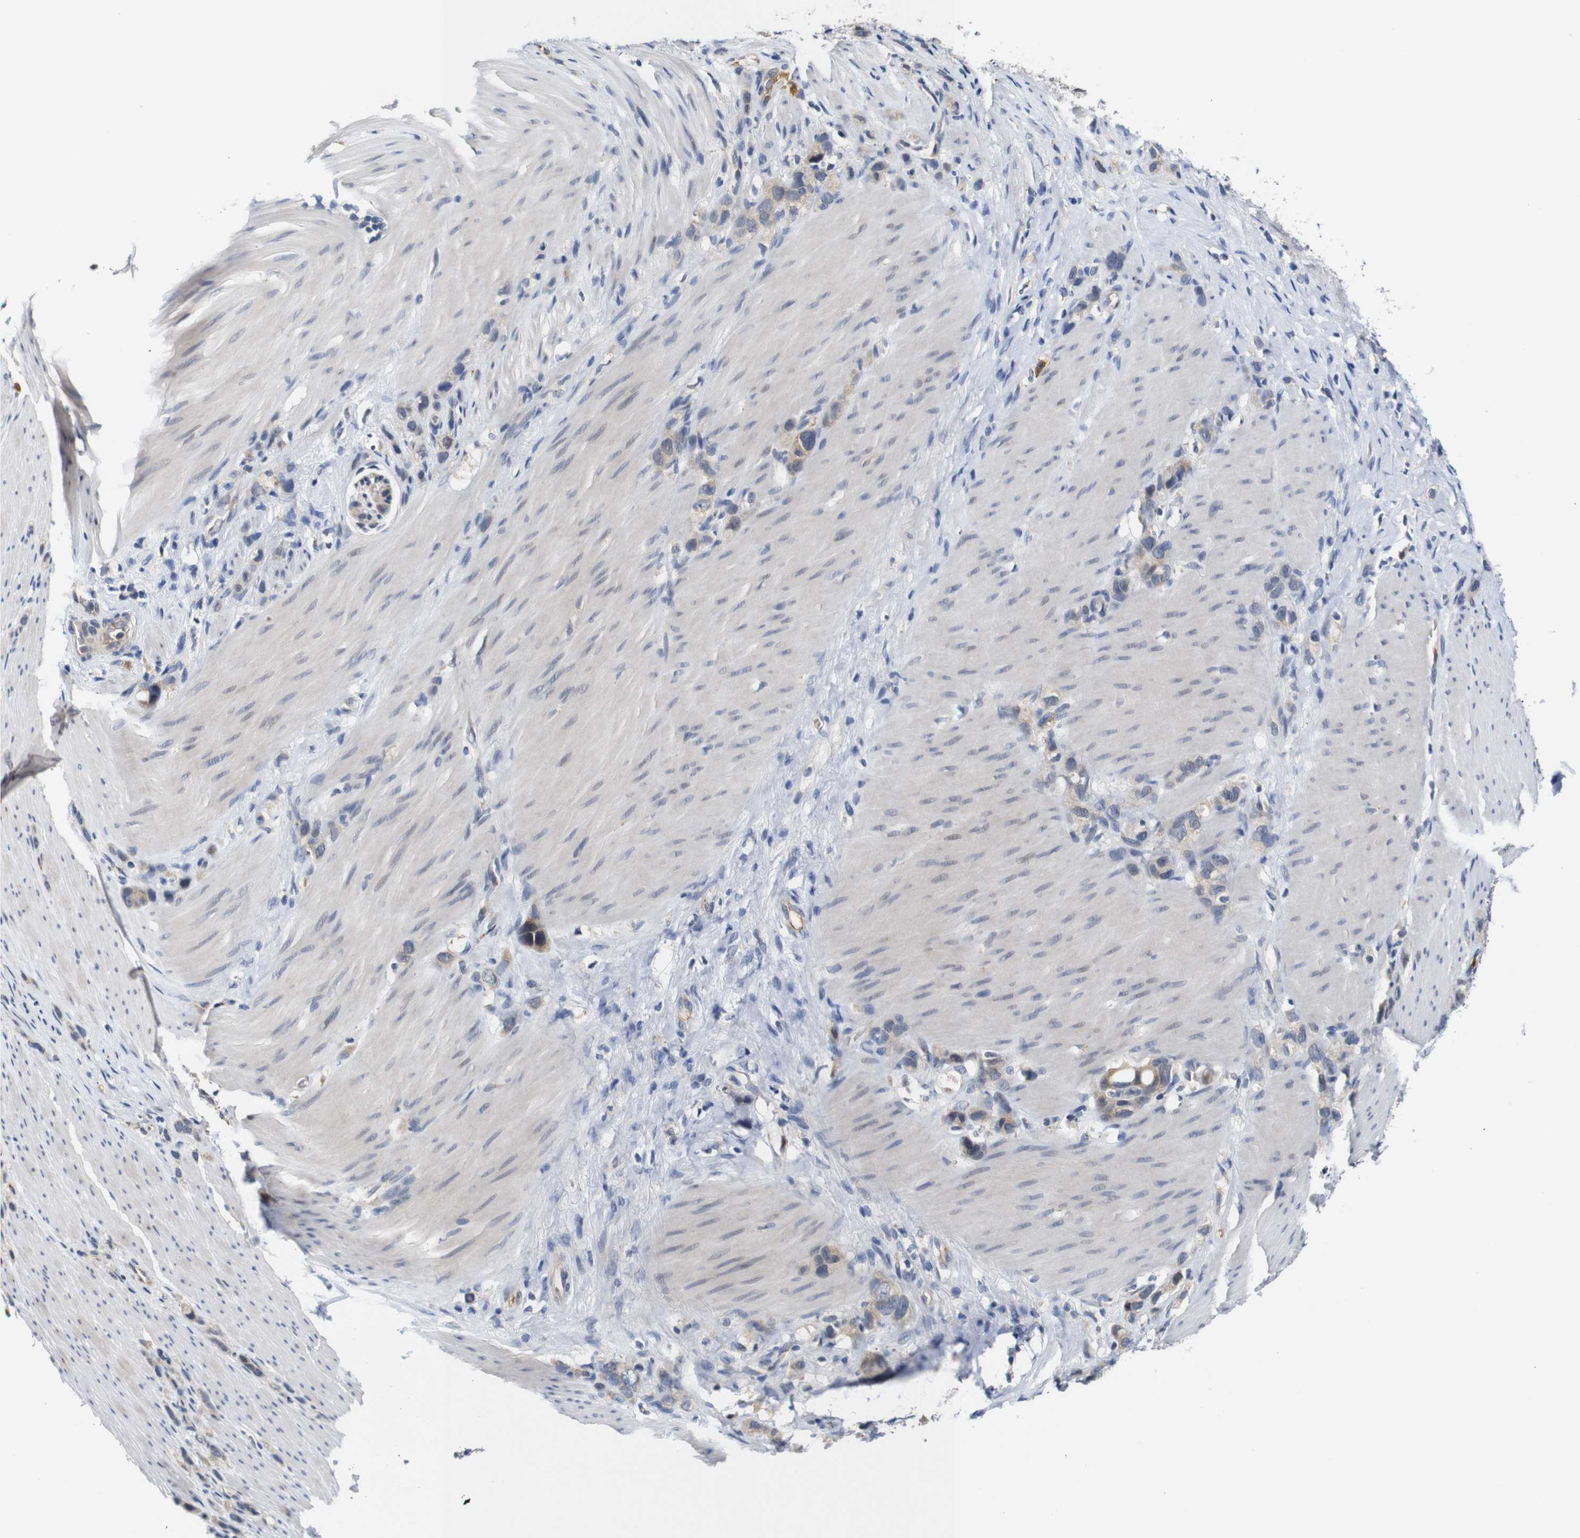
{"staining": {"intensity": "weak", "quantity": ">75%", "location": "cytoplasmic/membranous"}, "tissue": "stomach cancer", "cell_type": "Tumor cells", "image_type": "cancer", "snomed": [{"axis": "morphology", "description": "Normal tissue, NOS"}, {"axis": "morphology", "description": "Adenocarcinoma, NOS"}, {"axis": "morphology", "description": "Adenocarcinoma, High grade"}, {"axis": "topography", "description": "Stomach, upper"}, {"axis": "topography", "description": "Stomach"}], "caption": "Human stomach adenocarcinoma (high-grade) stained with a protein marker reveals weak staining in tumor cells.", "gene": "FURIN", "patient": {"sex": "female", "age": 65}}